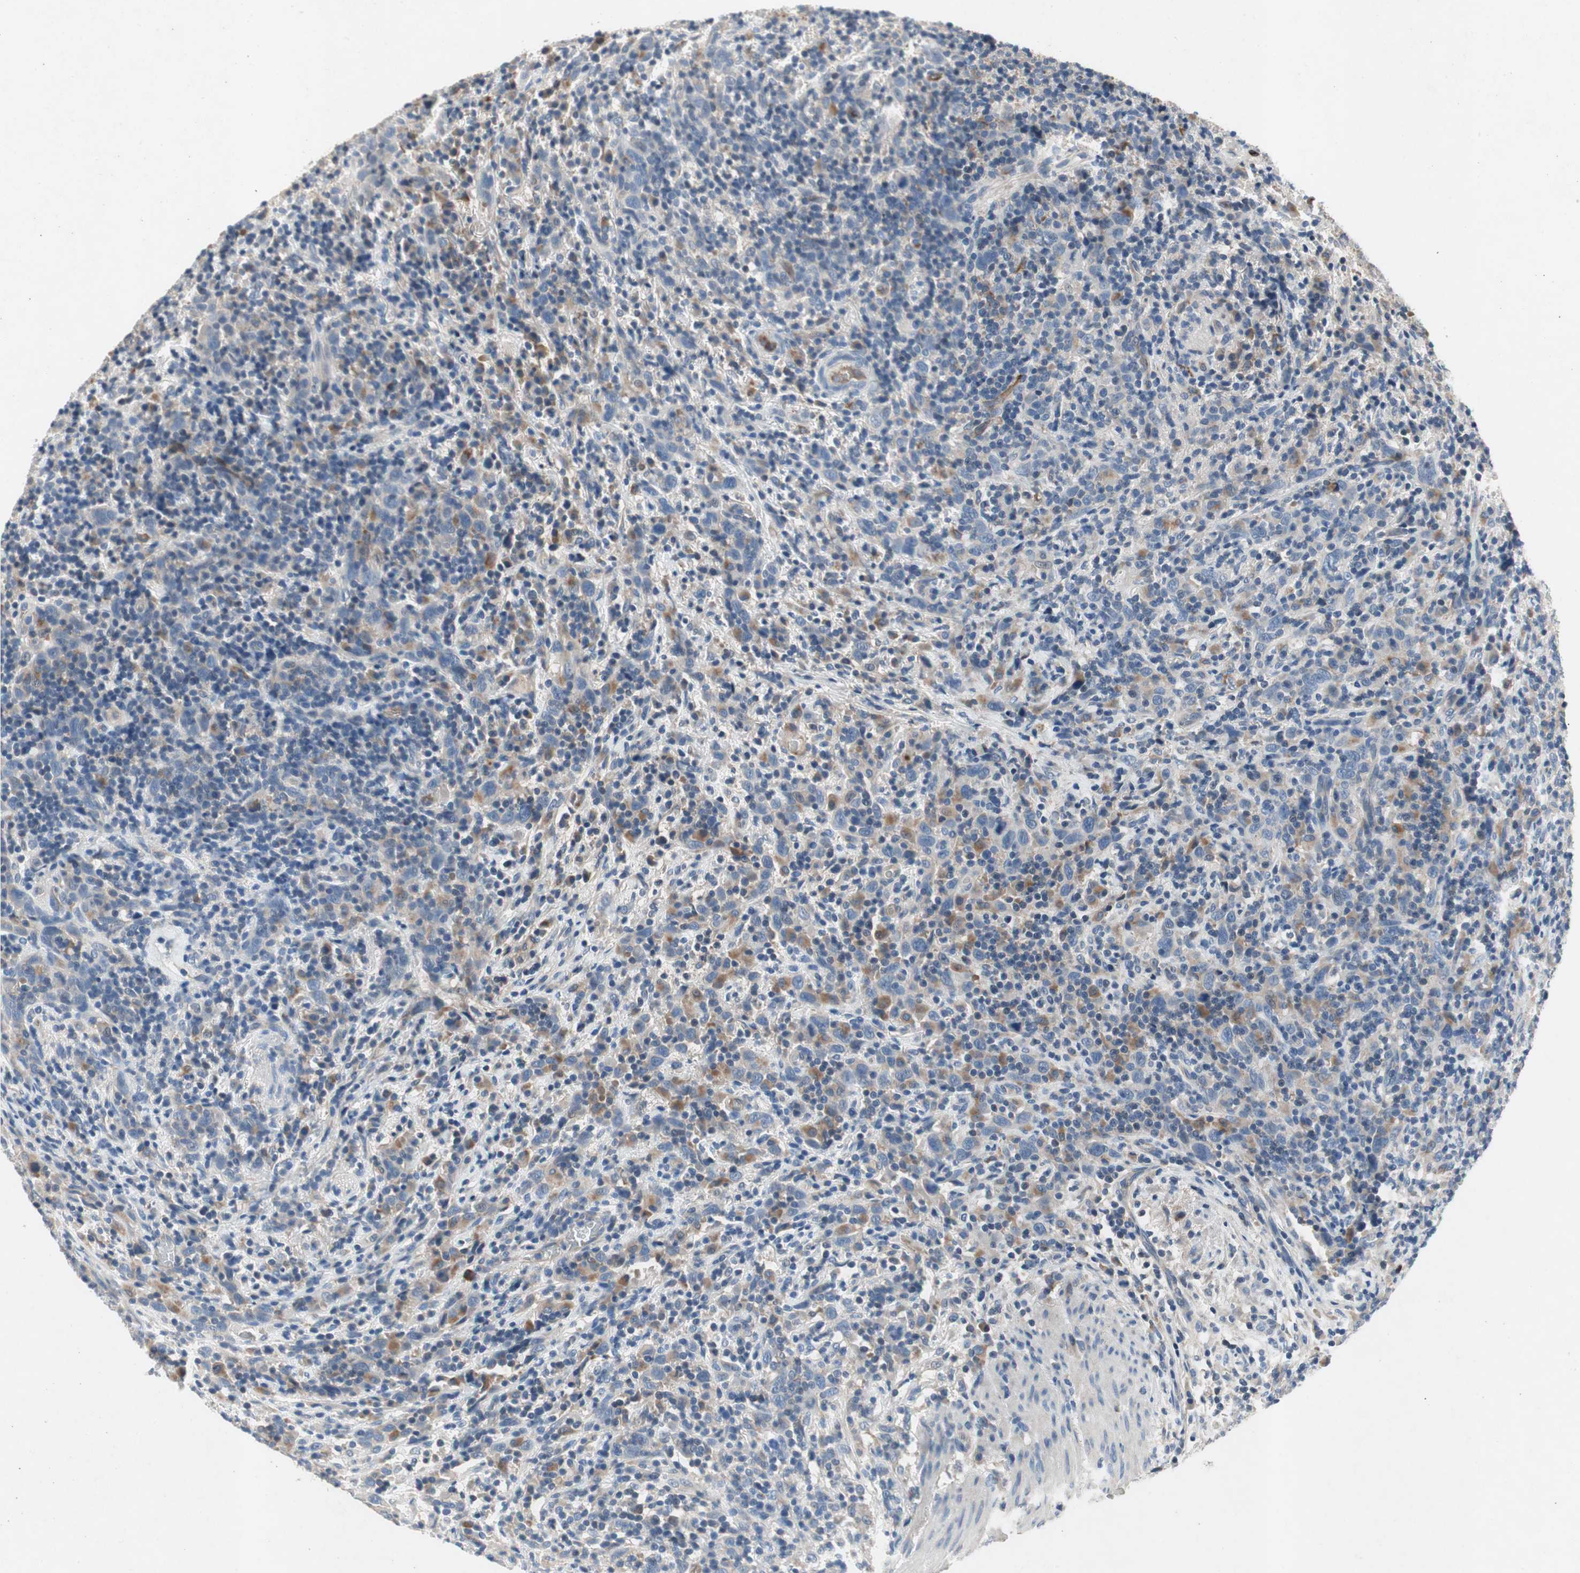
{"staining": {"intensity": "moderate", "quantity": "<25%", "location": "cytoplasmic/membranous"}, "tissue": "urothelial cancer", "cell_type": "Tumor cells", "image_type": "cancer", "snomed": [{"axis": "morphology", "description": "Urothelial carcinoma, High grade"}, {"axis": "topography", "description": "Urinary bladder"}], "caption": "Immunohistochemistry (IHC) of high-grade urothelial carcinoma shows low levels of moderate cytoplasmic/membranous staining in approximately <25% of tumor cells.", "gene": "ALPL", "patient": {"sex": "male", "age": 61}}